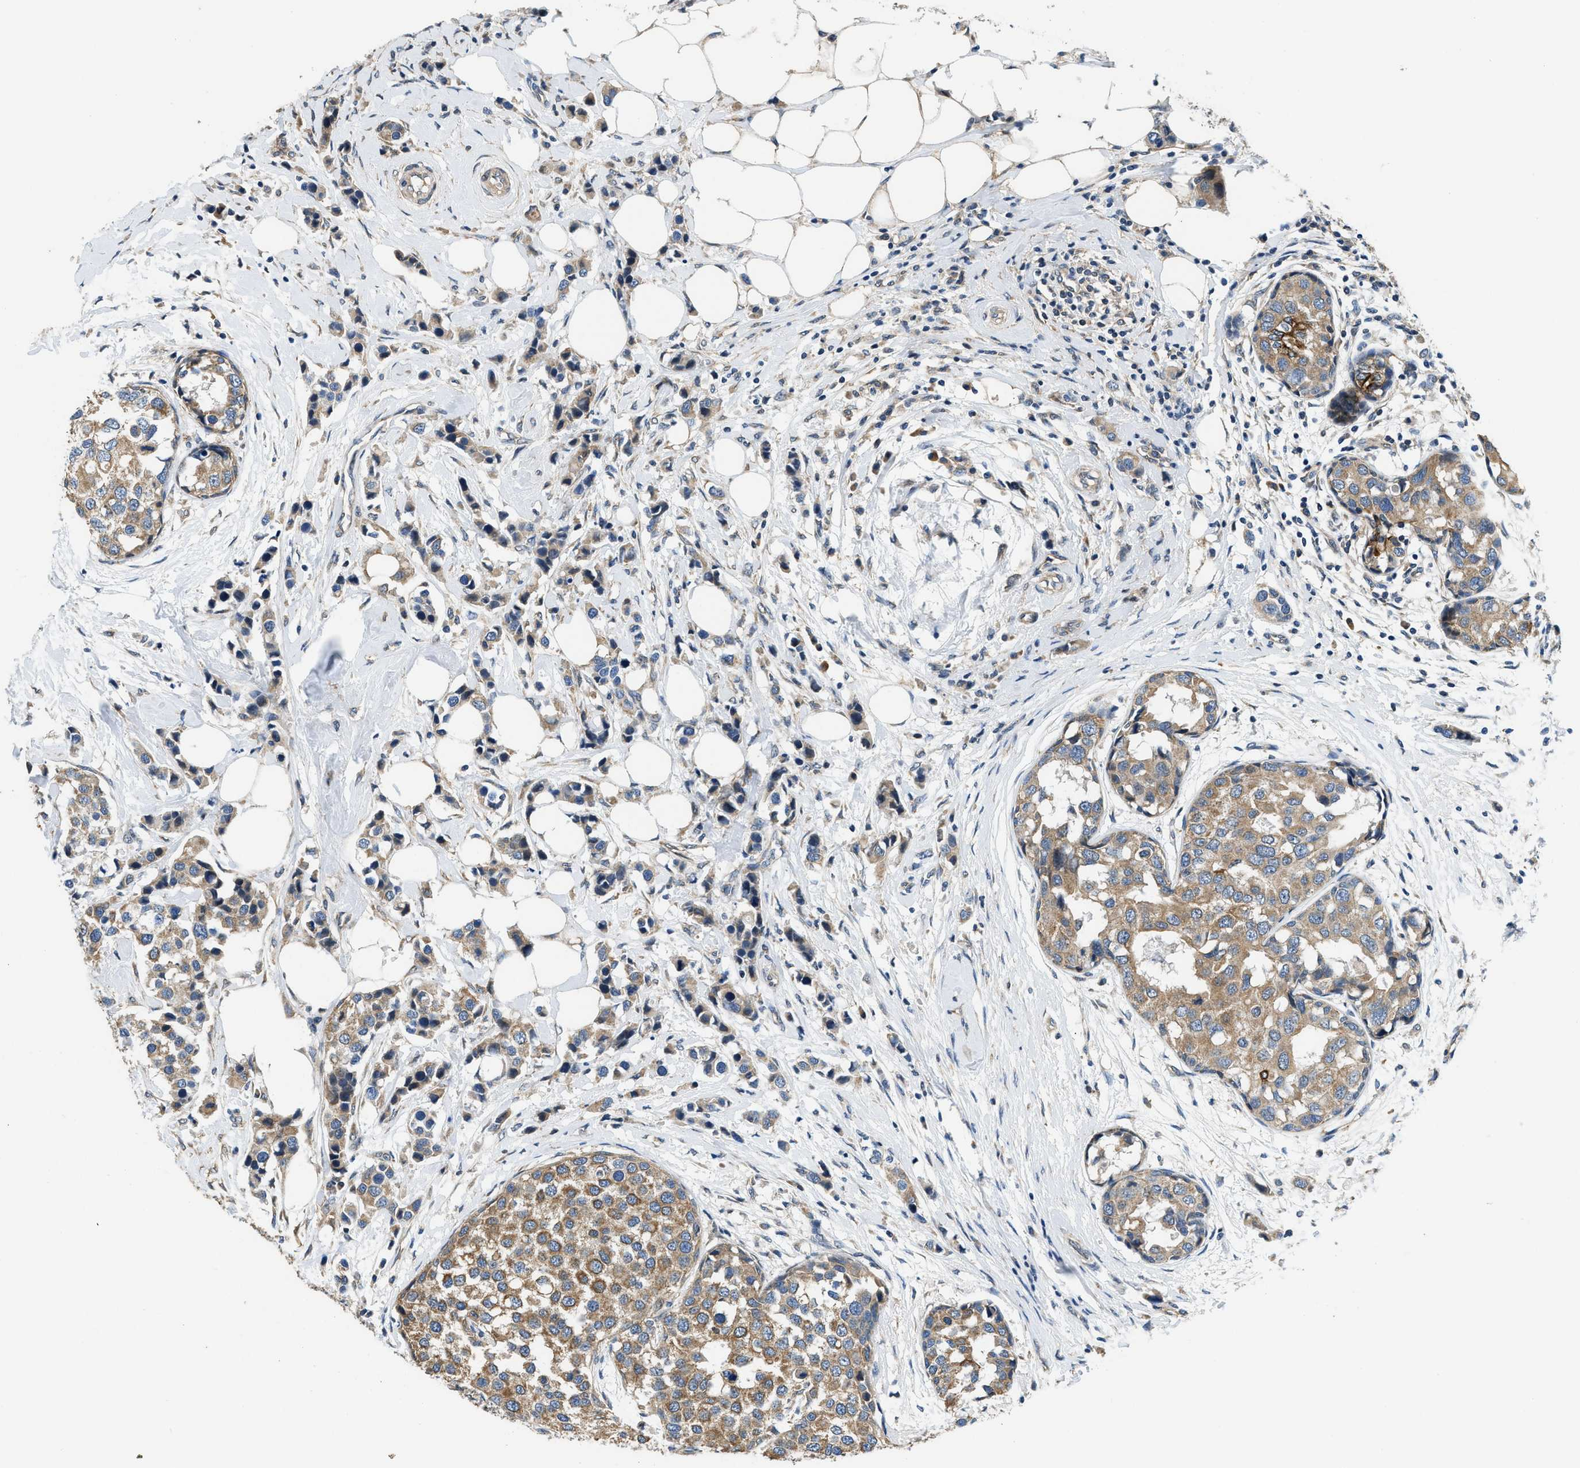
{"staining": {"intensity": "moderate", "quantity": ">75%", "location": "cytoplasmic/membranous"}, "tissue": "breast cancer", "cell_type": "Tumor cells", "image_type": "cancer", "snomed": [{"axis": "morphology", "description": "Normal tissue, NOS"}, {"axis": "morphology", "description": "Duct carcinoma"}, {"axis": "topography", "description": "Breast"}], "caption": "There is medium levels of moderate cytoplasmic/membranous staining in tumor cells of breast invasive ductal carcinoma, as demonstrated by immunohistochemical staining (brown color).", "gene": "SSH2", "patient": {"sex": "female", "age": 50}}